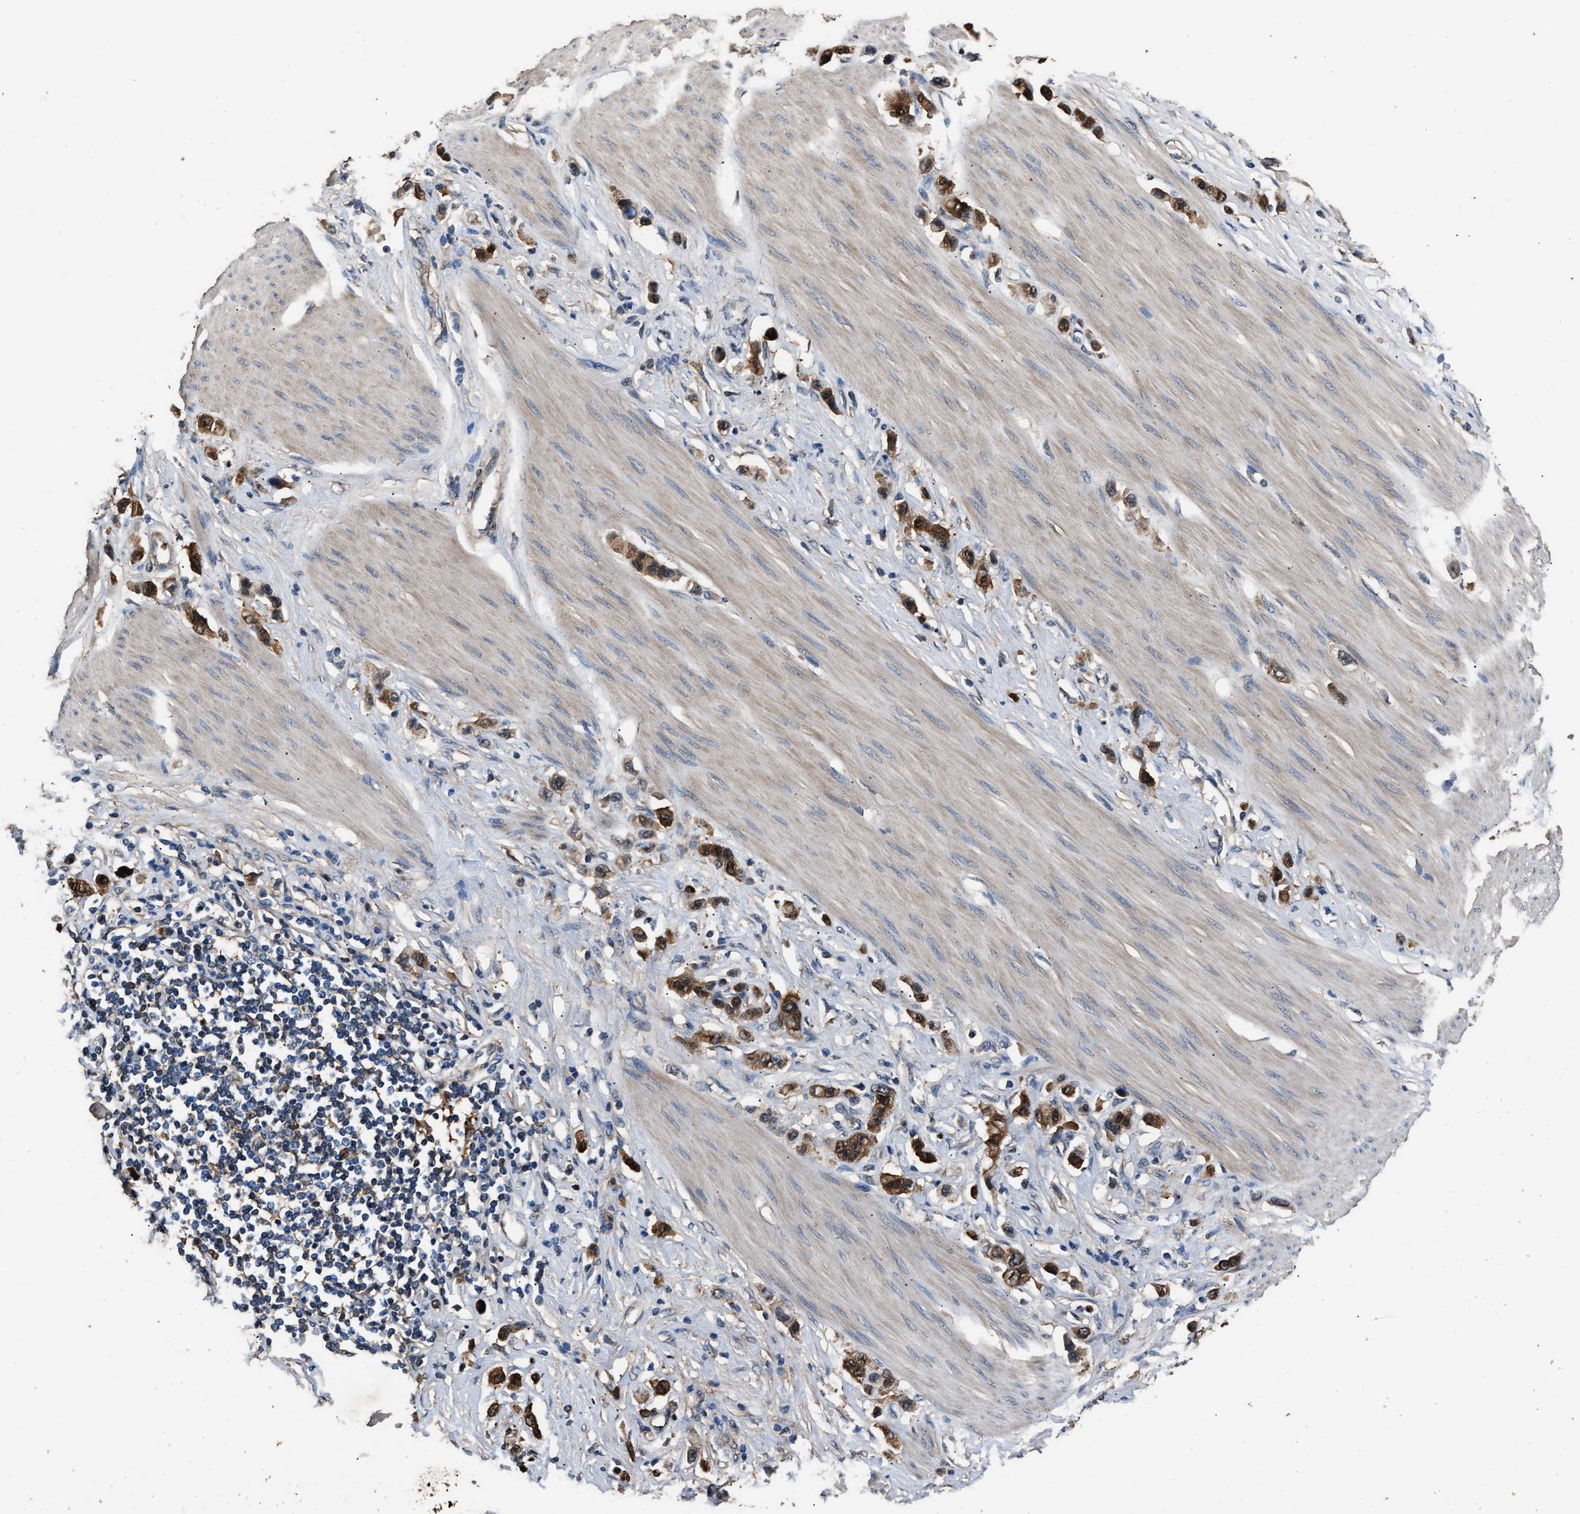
{"staining": {"intensity": "strong", "quantity": ">75%", "location": "cytoplasmic/membranous"}, "tissue": "stomach cancer", "cell_type": "Tumor cells", "image_type": "cancer", "snomed": [{"axis": "morphology", "description": "Adenocarcinoma, NOS"}, {"axis": "topography", "description": "Stomach"}], "caption": "Approximately >75% of tumor cells in human stomach adenocarcinoma exhibit strong cytoplasmic/membranous protein positivity as visualized by brown immunohistochemical staining.", "gene": "GSTP1", "patient": {"sex": "female", "age": 65}}